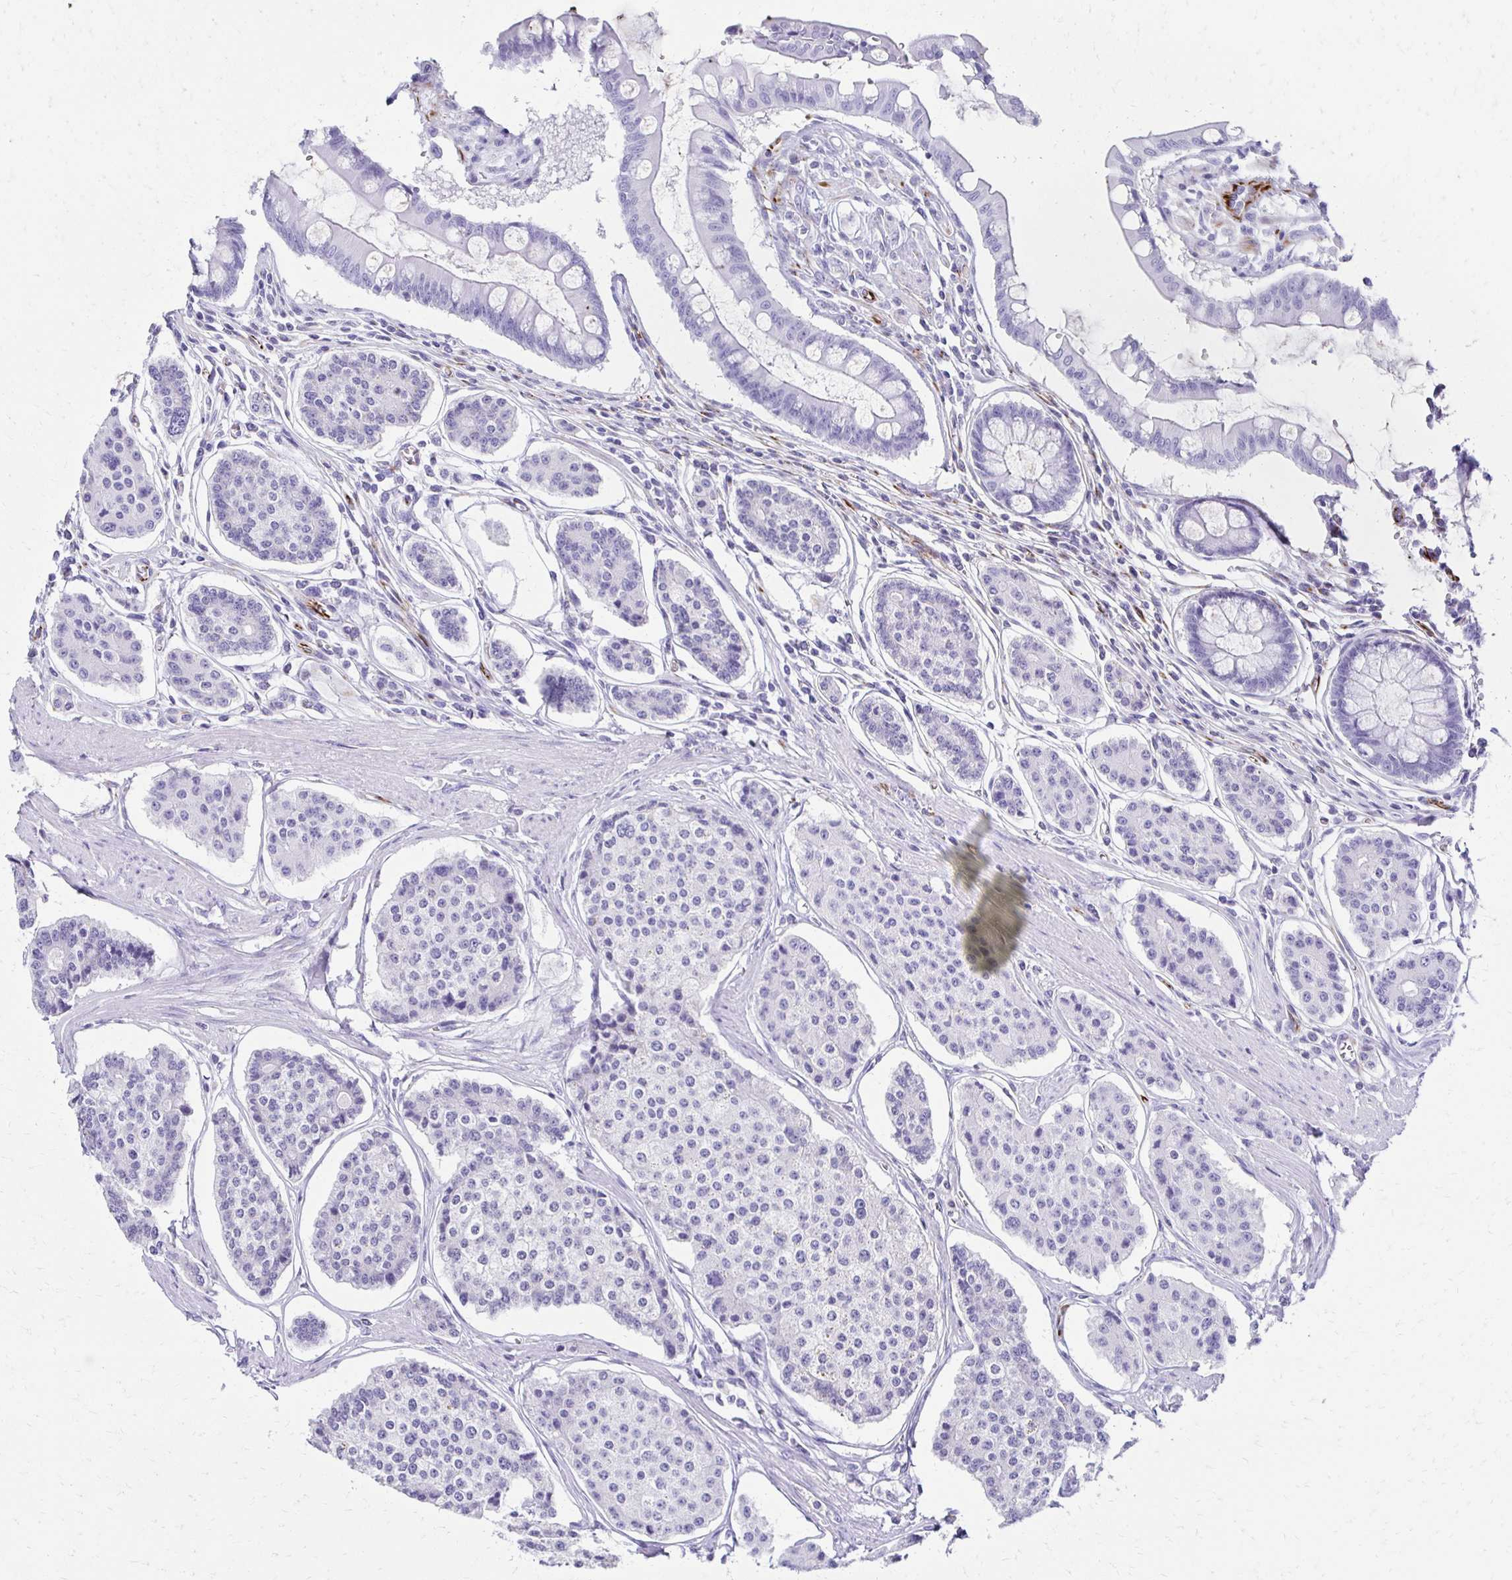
{"staining": {"intensity": "negative", "quantity": "none", "location": "none"}, "tissue": "carcinoid", "cell_type": "Tumor cells", "image_type": "cancer", "snomed": [{"axis": "morphology", "description": "Carcinoid, malignant, NOS"}, {"axis": "topography", "description": "Small intestine"}], "caption": "Tumor cells show no significant protein positivity in carcinoid.", "gene": "TMEM54", "patient": {"sex": "female", "age": 65}}